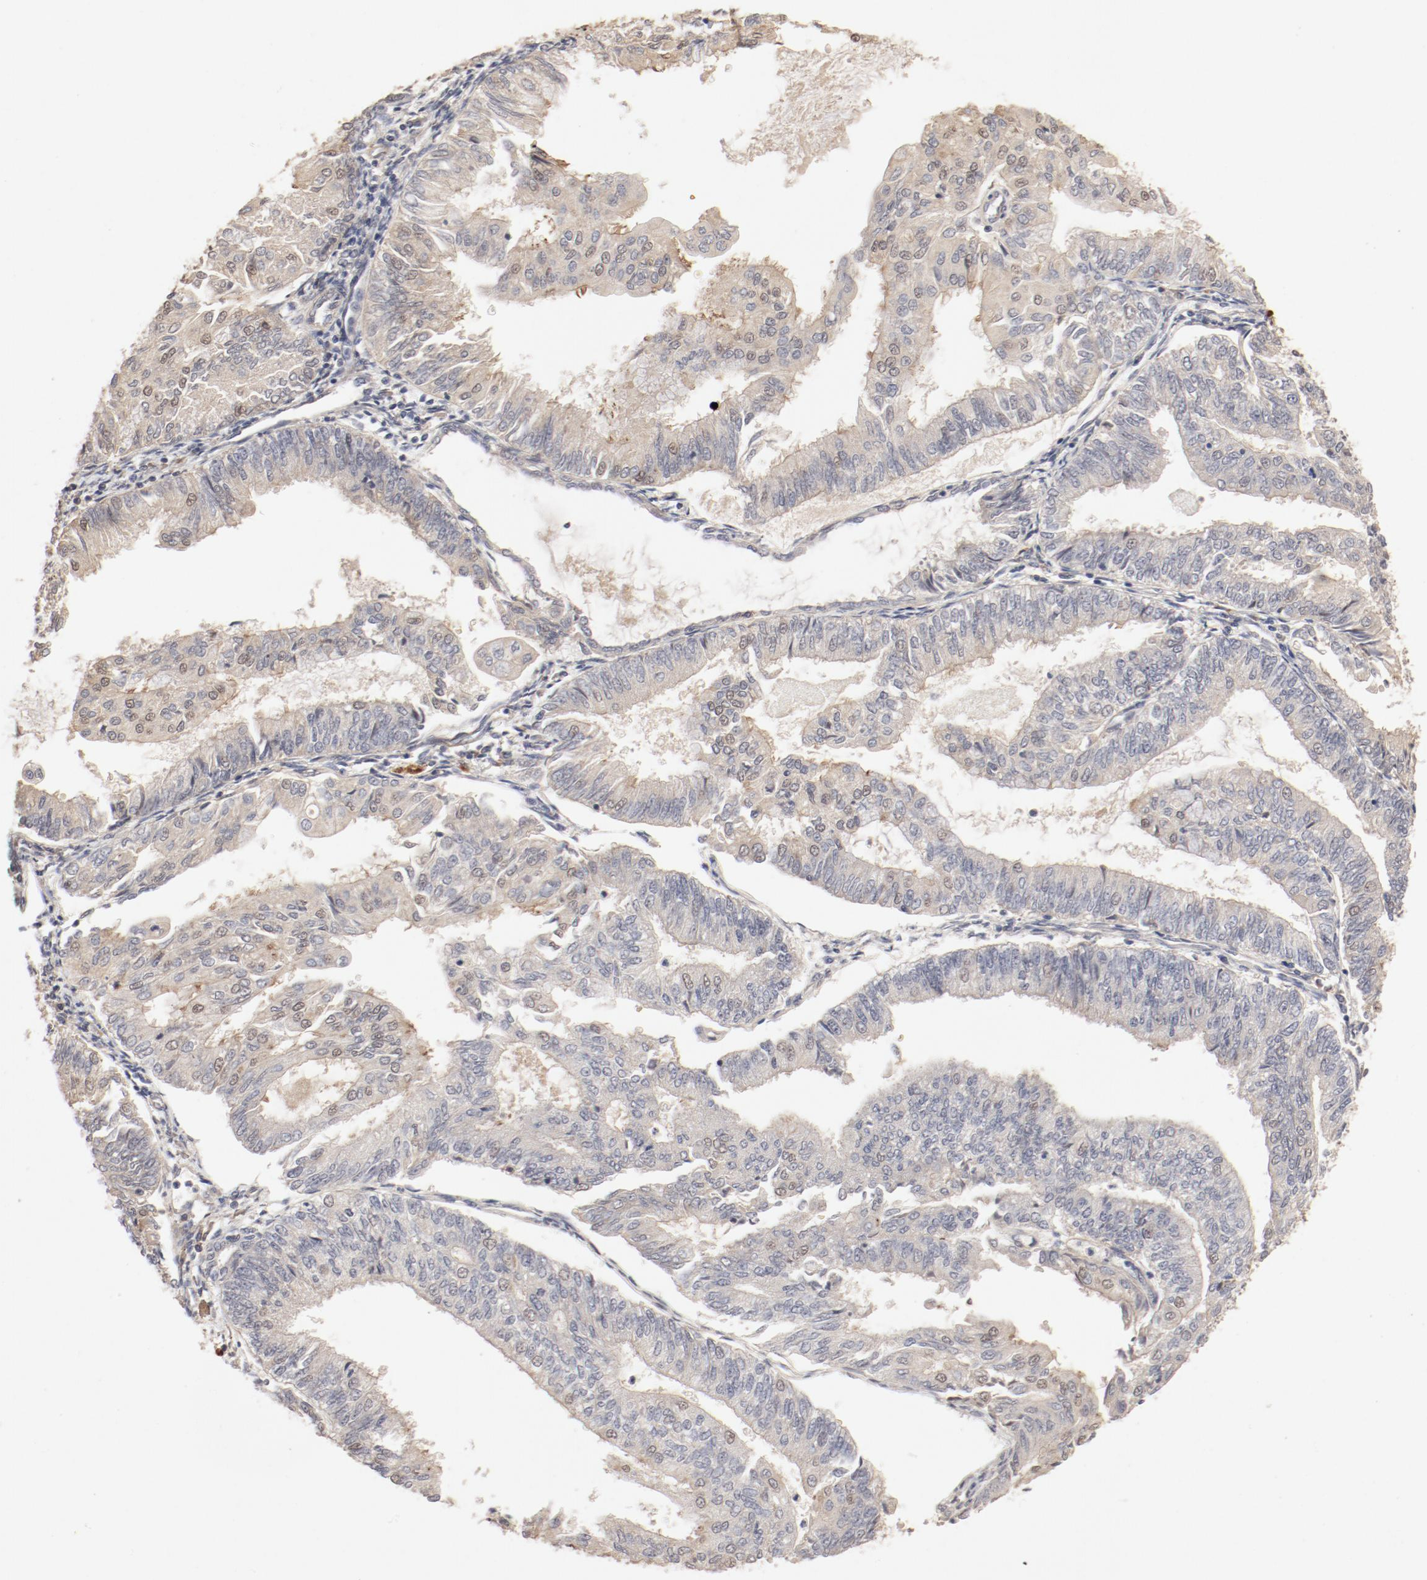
{"staining": {"intensity": "moderate", "quantity": ">75%", "location": "cytoplasmic/membranous,nuclear"}, "tissue": "endometrial cancer", "cell_type": "Tumor cells", "image_type": "cancer", "snomed": [{"axis": "morphology", "description": "Adenocarcinoma, NOS"}, {"axis": "topography", "description": "Endometrium"}], "caption": "Moderate cytoplasmic/membranous and nuclear protein positivity is present in about >75% of tumor cells in endometrial adenocarcinoma.", "gene": "IL3RA", "patient": {"sex": "female", "age": 59}}